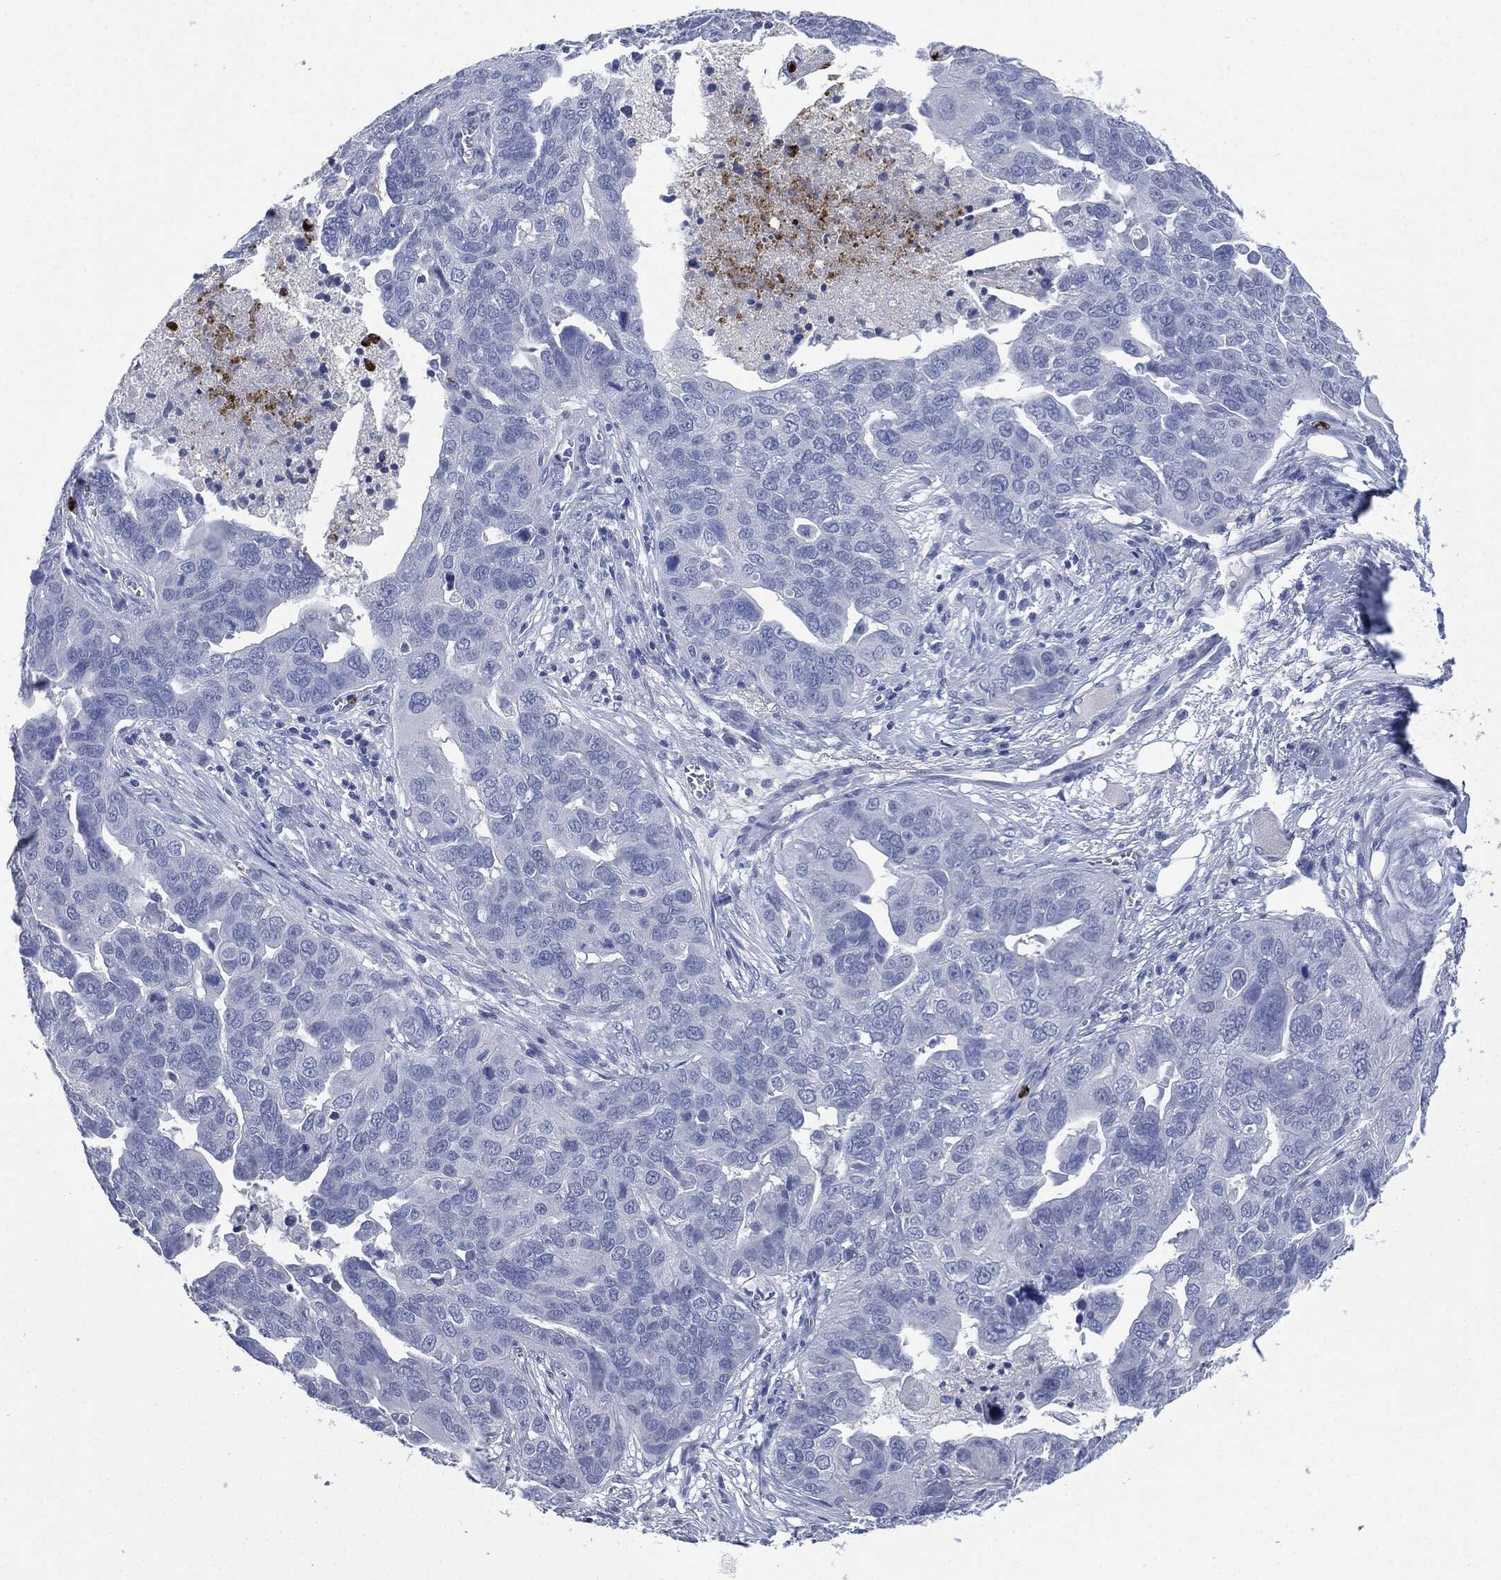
{"staining": {"intensity": "negative", "quantity": "none", "location": "none"}, "tissue": "ovarian cancer", "cell_type": "Tumor cells", "image_type": "cancer", "snomed": [{"axis": "morphology", "description": "Carcinoma, endometroid"}, {"axis": "topography", "description": "Soft tissue"}, {"axis": "topography", "description": "Ovary"}], "caption": "Immunohistochemistry (IHC) image of neoplastic tissue: human ovarian cancer (endometroid carcinoma) stained with DAB demonstrates no significant protein expression in tumor cells.", "gene": "CEACAM8", "patient": {"sex": "female", "age": 52}}